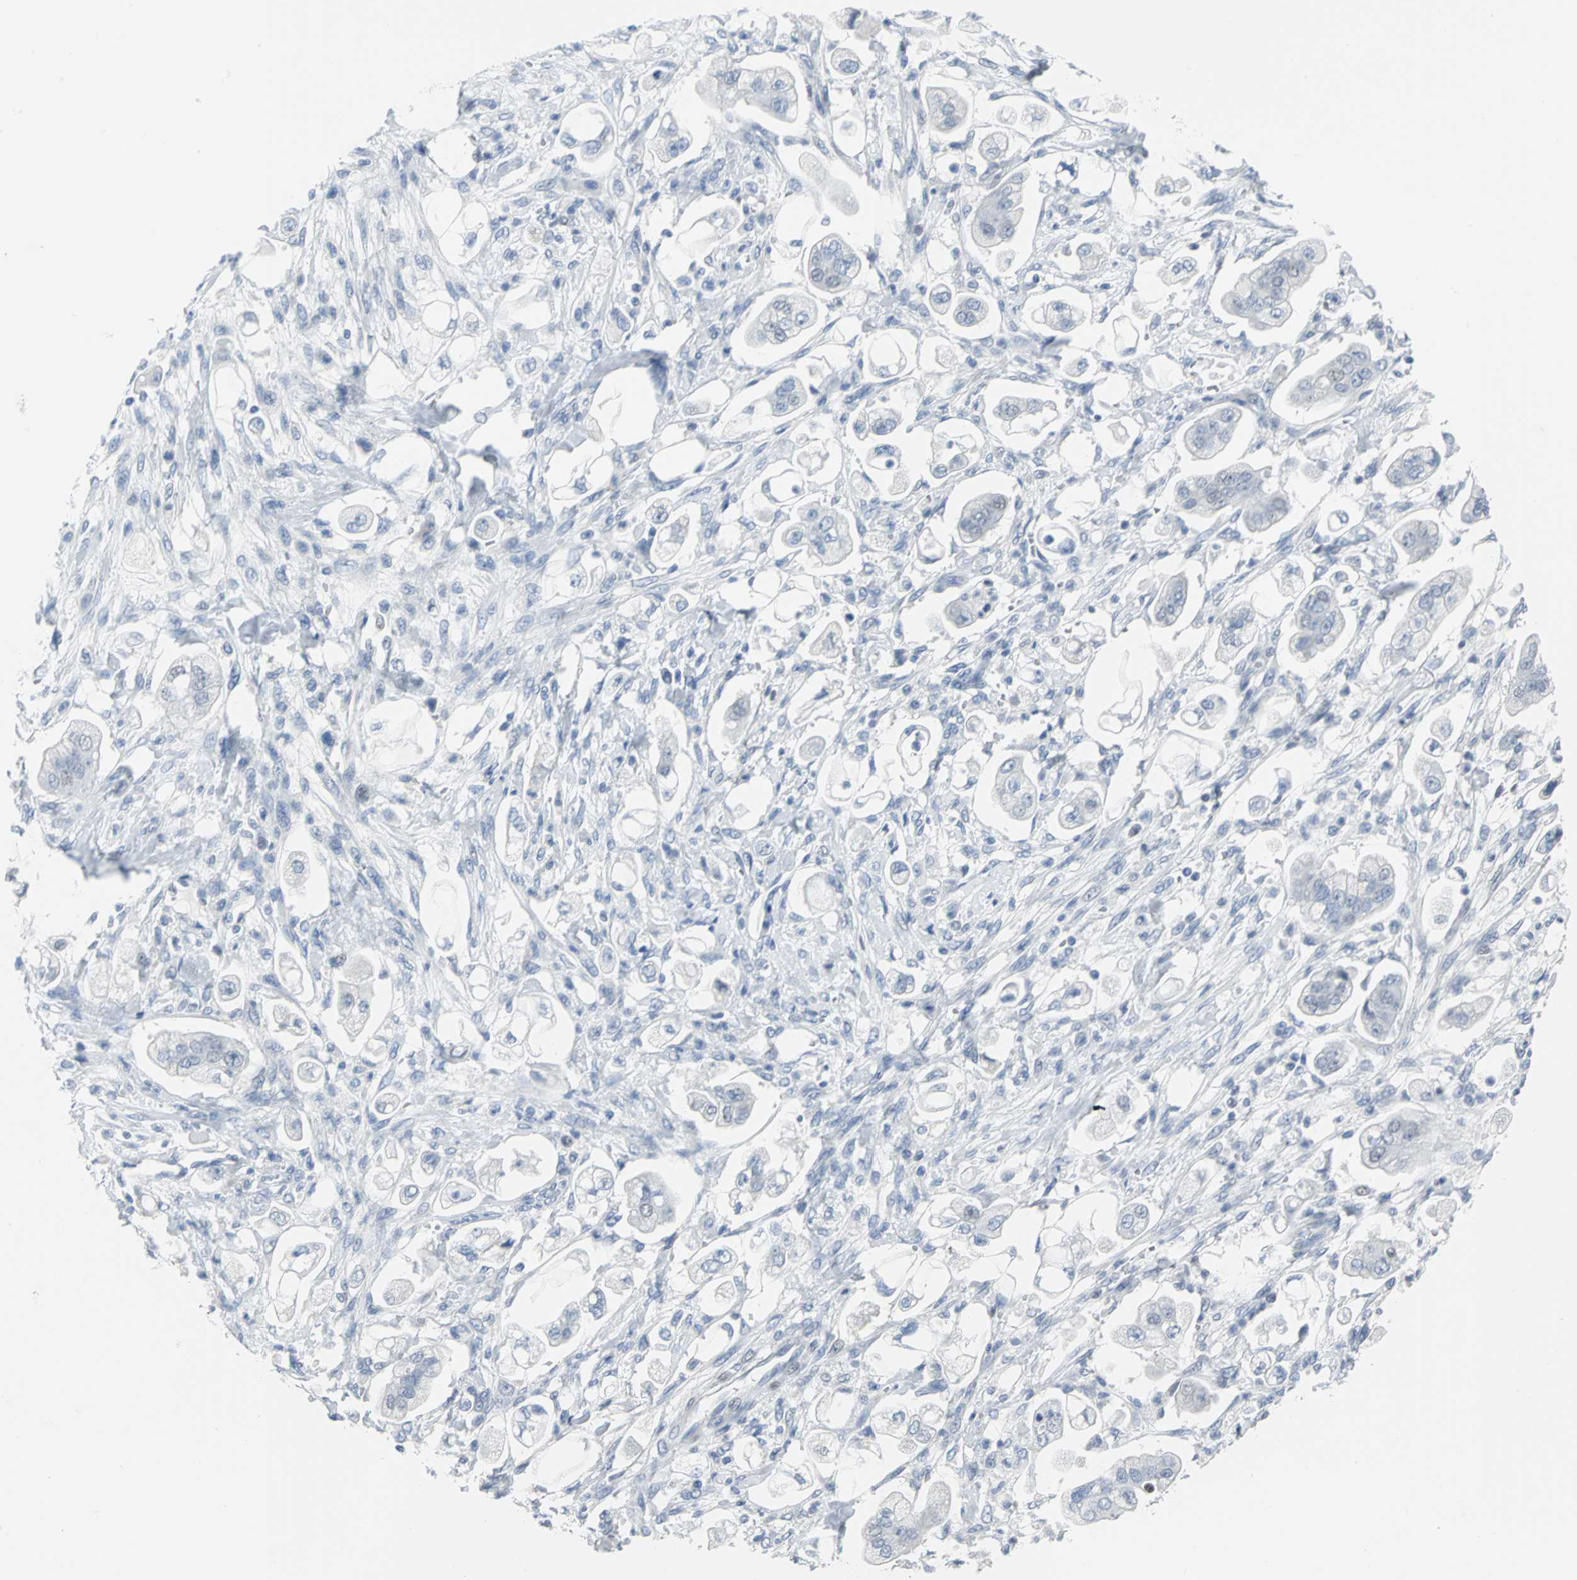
{"staining": {"intensity": "negative", "quantity": "none", "location": "none"}, "tissue": "stomach cancer", "cell_type": "Tumor cells", "image_type": "cancer", "snomed": [{"axis": "morphology", "description": "Adenocarcinoma, NOS"}, {"axis": "topography", "description": "Stomach"}], "caption": "IHC image of human adenocarcinoma (stomach) stained for a protein (brown), which displays no expression in tumor cells.", "gene": "MCM3", "patient": {"sex": "male", "age": 62}}